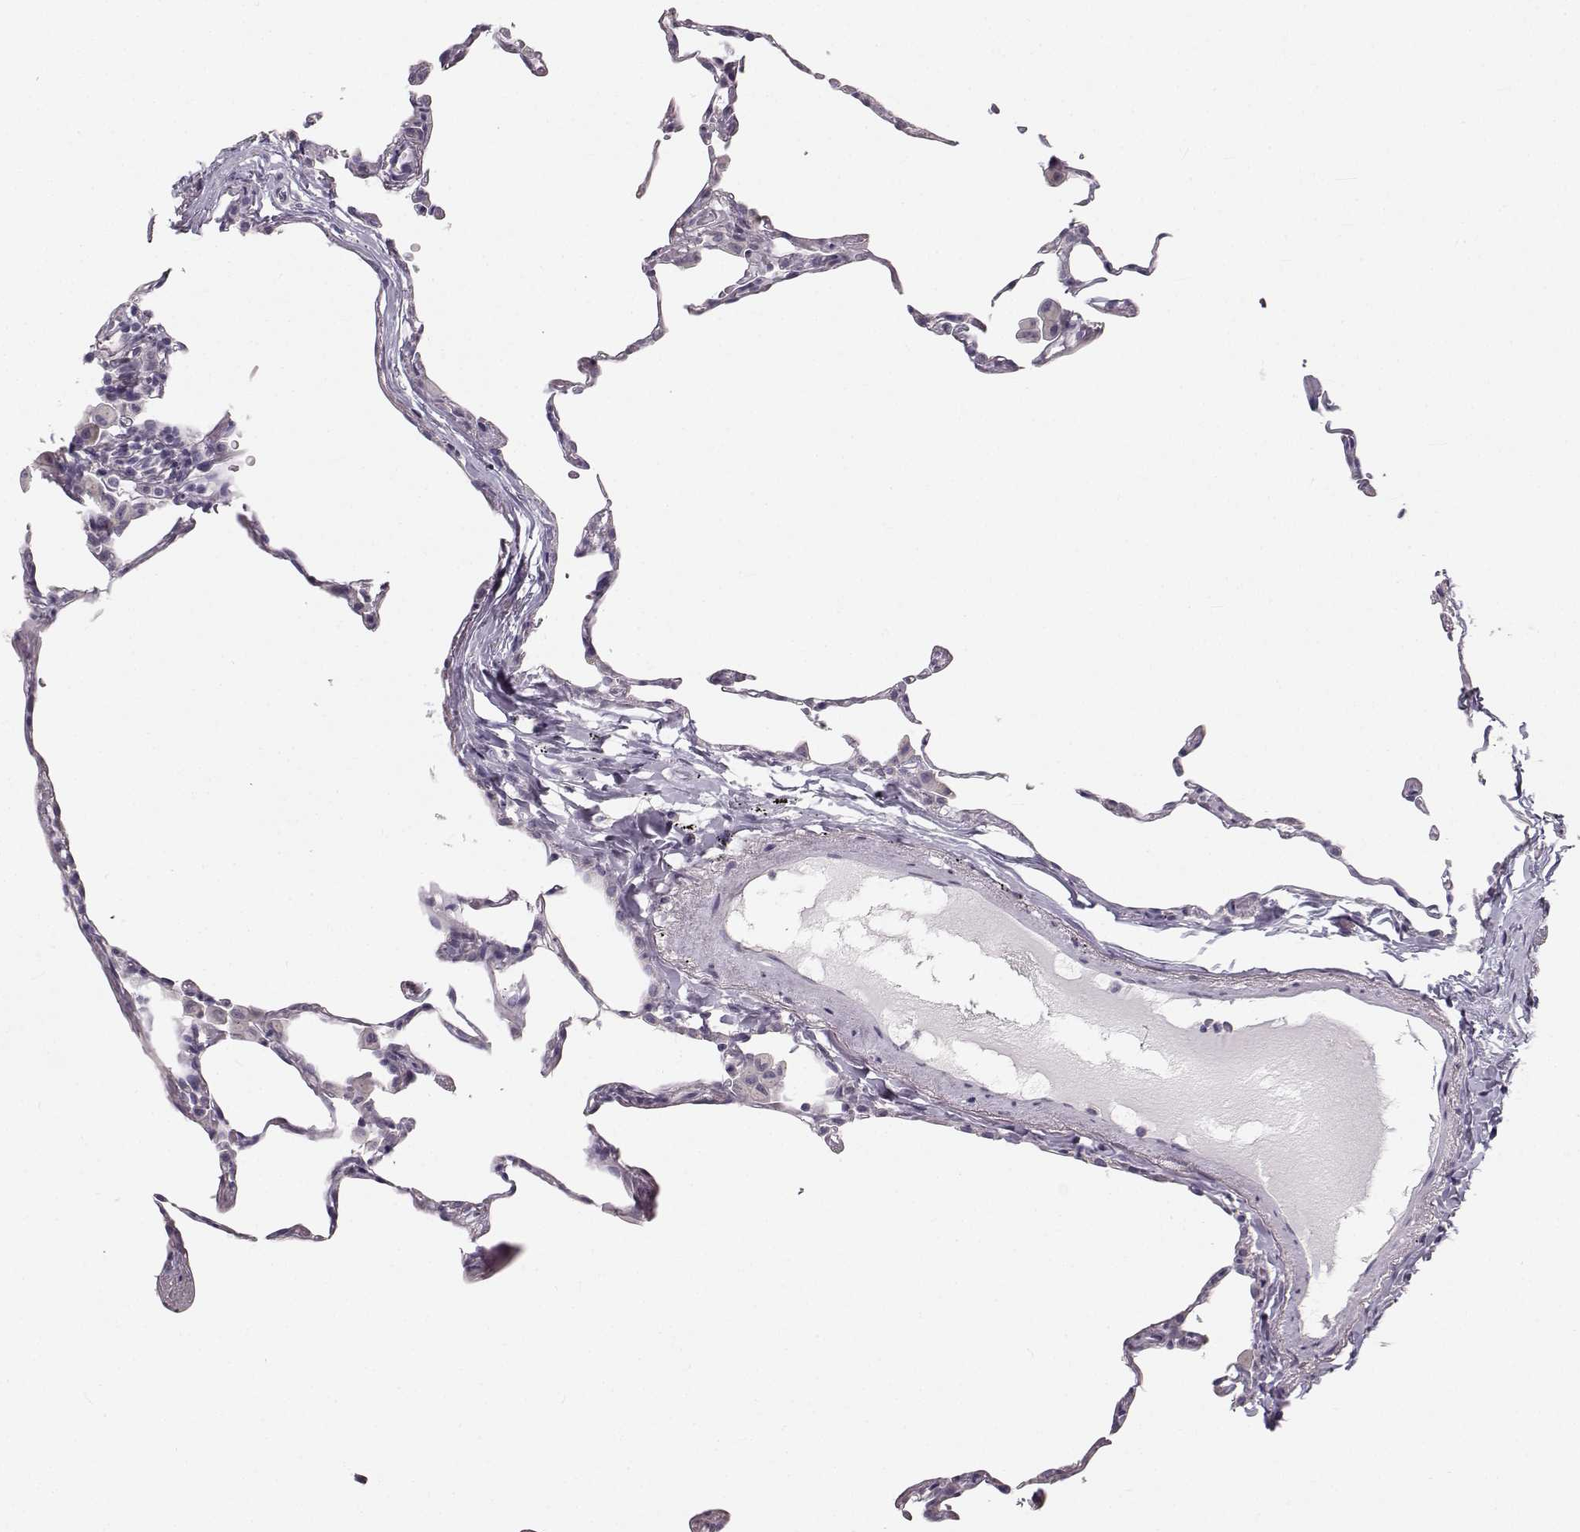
{"staining": {"intensity": "negative", "quantity": "none", "location": "none"}, "tissue": "lung", "cell_type": "Alveolar cells", "image_type": "normal", "snomed": [{"axis": "morphology", "description": "Normal tissue, NOS"}, {"axis": "topography", "description": "Lung"}], "caption": "High magnification brightfield microscopy of benign lung stained with DAB (brown) and counterstained with hematoxylin (blue): alveolar cells show no significant positivity.", "gene": "OIP5", "patient": {"sex": "female", "age": 57}}